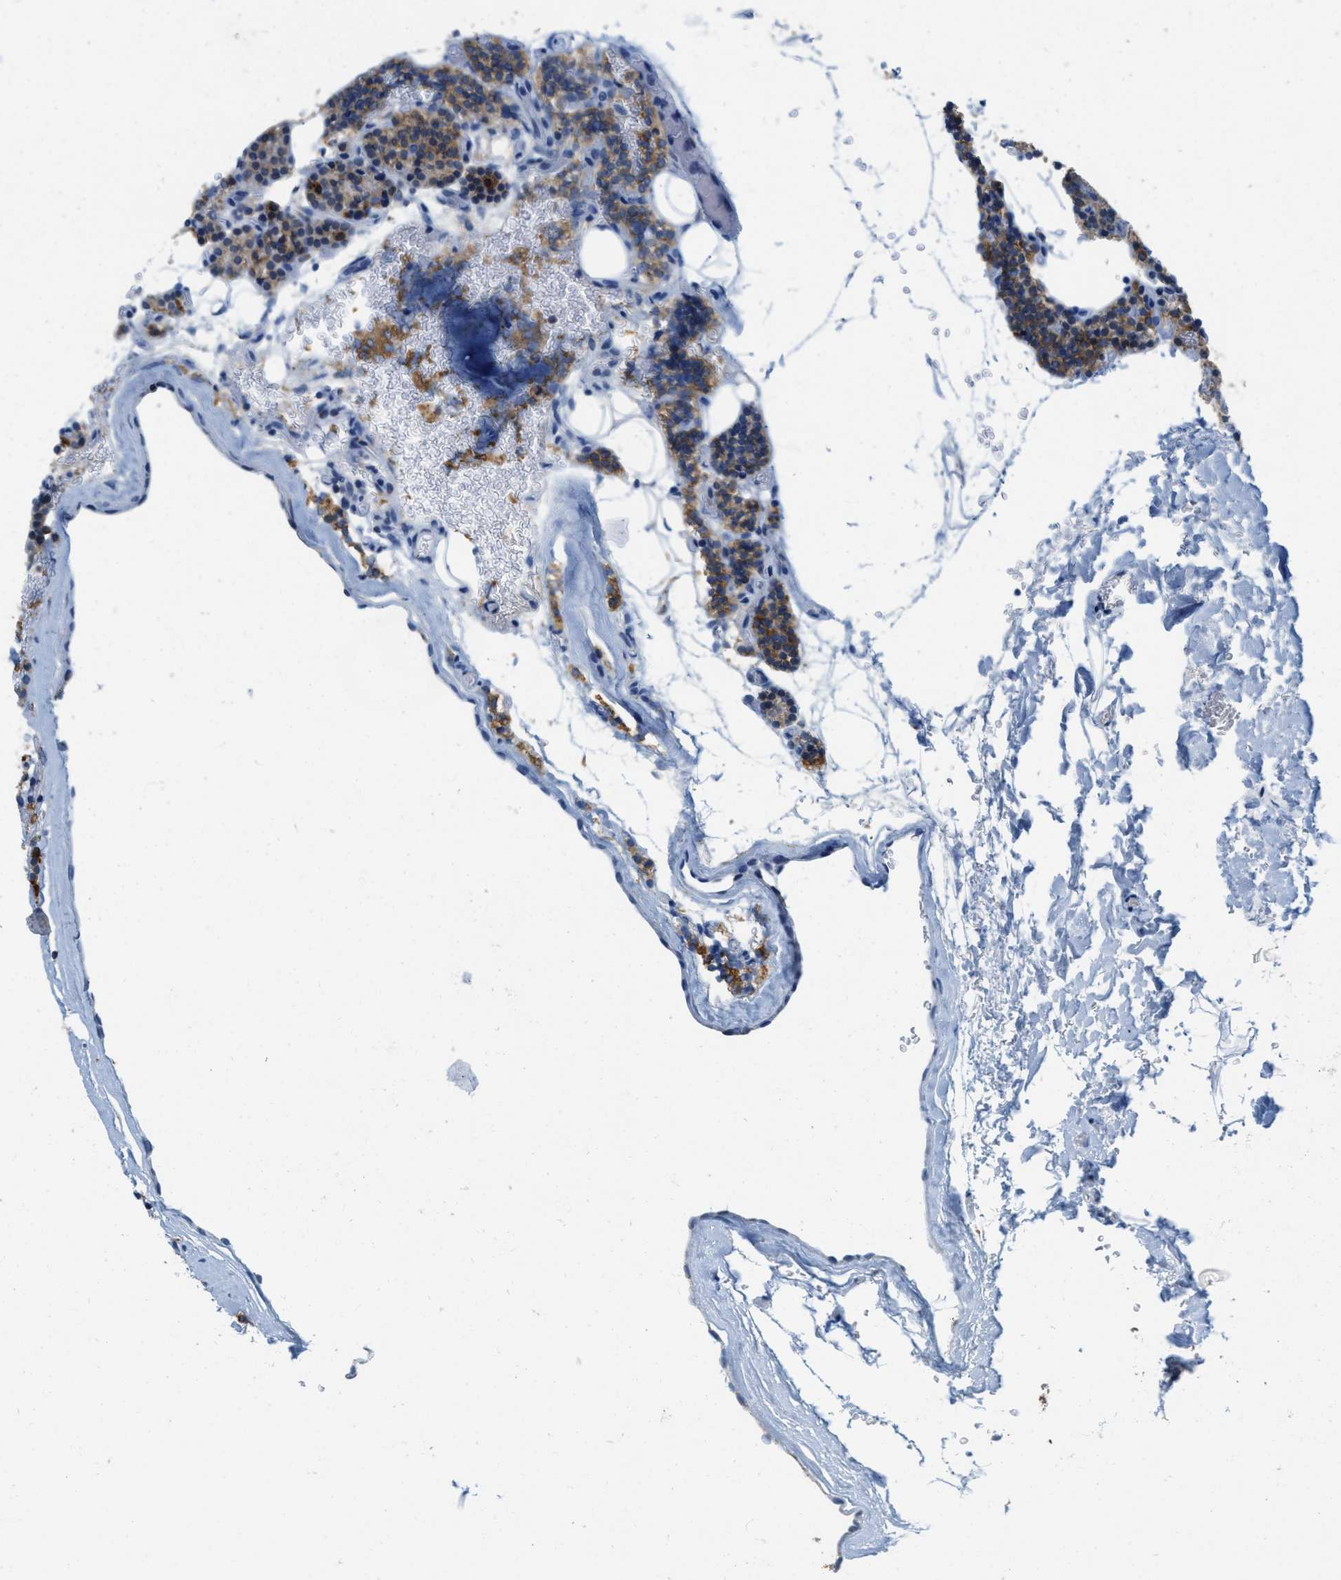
{"staining": {"intensity": "moderate", "quantity": ">75%", "location": "cytoplasmic/membranous"}, "tissue": "parathyroid gland", "cell_type": "Glandular cells", "image_type": "normal", "snomed": [{"axis": "morphology", "description": "Normal tissue, NOS"}, {"axis": "morphology", "description": "Inflammation chronic"}, {"axis": "morphology", "description": "Goiter, colloid"}, {"axis": "topography", "description": "Thyroid gland"}, {"axis": "topography", "description": "Parathyroid gland"}], "caption": "Glandular cells exhibit medium levels of moderate cytoplasmic/membranous positivity in about >75% of cells in normal parathyroid gland. Nuclei are stained in blue.", "gene": "KCNJ5", "patient": {"sex": "male", "age": 65}}